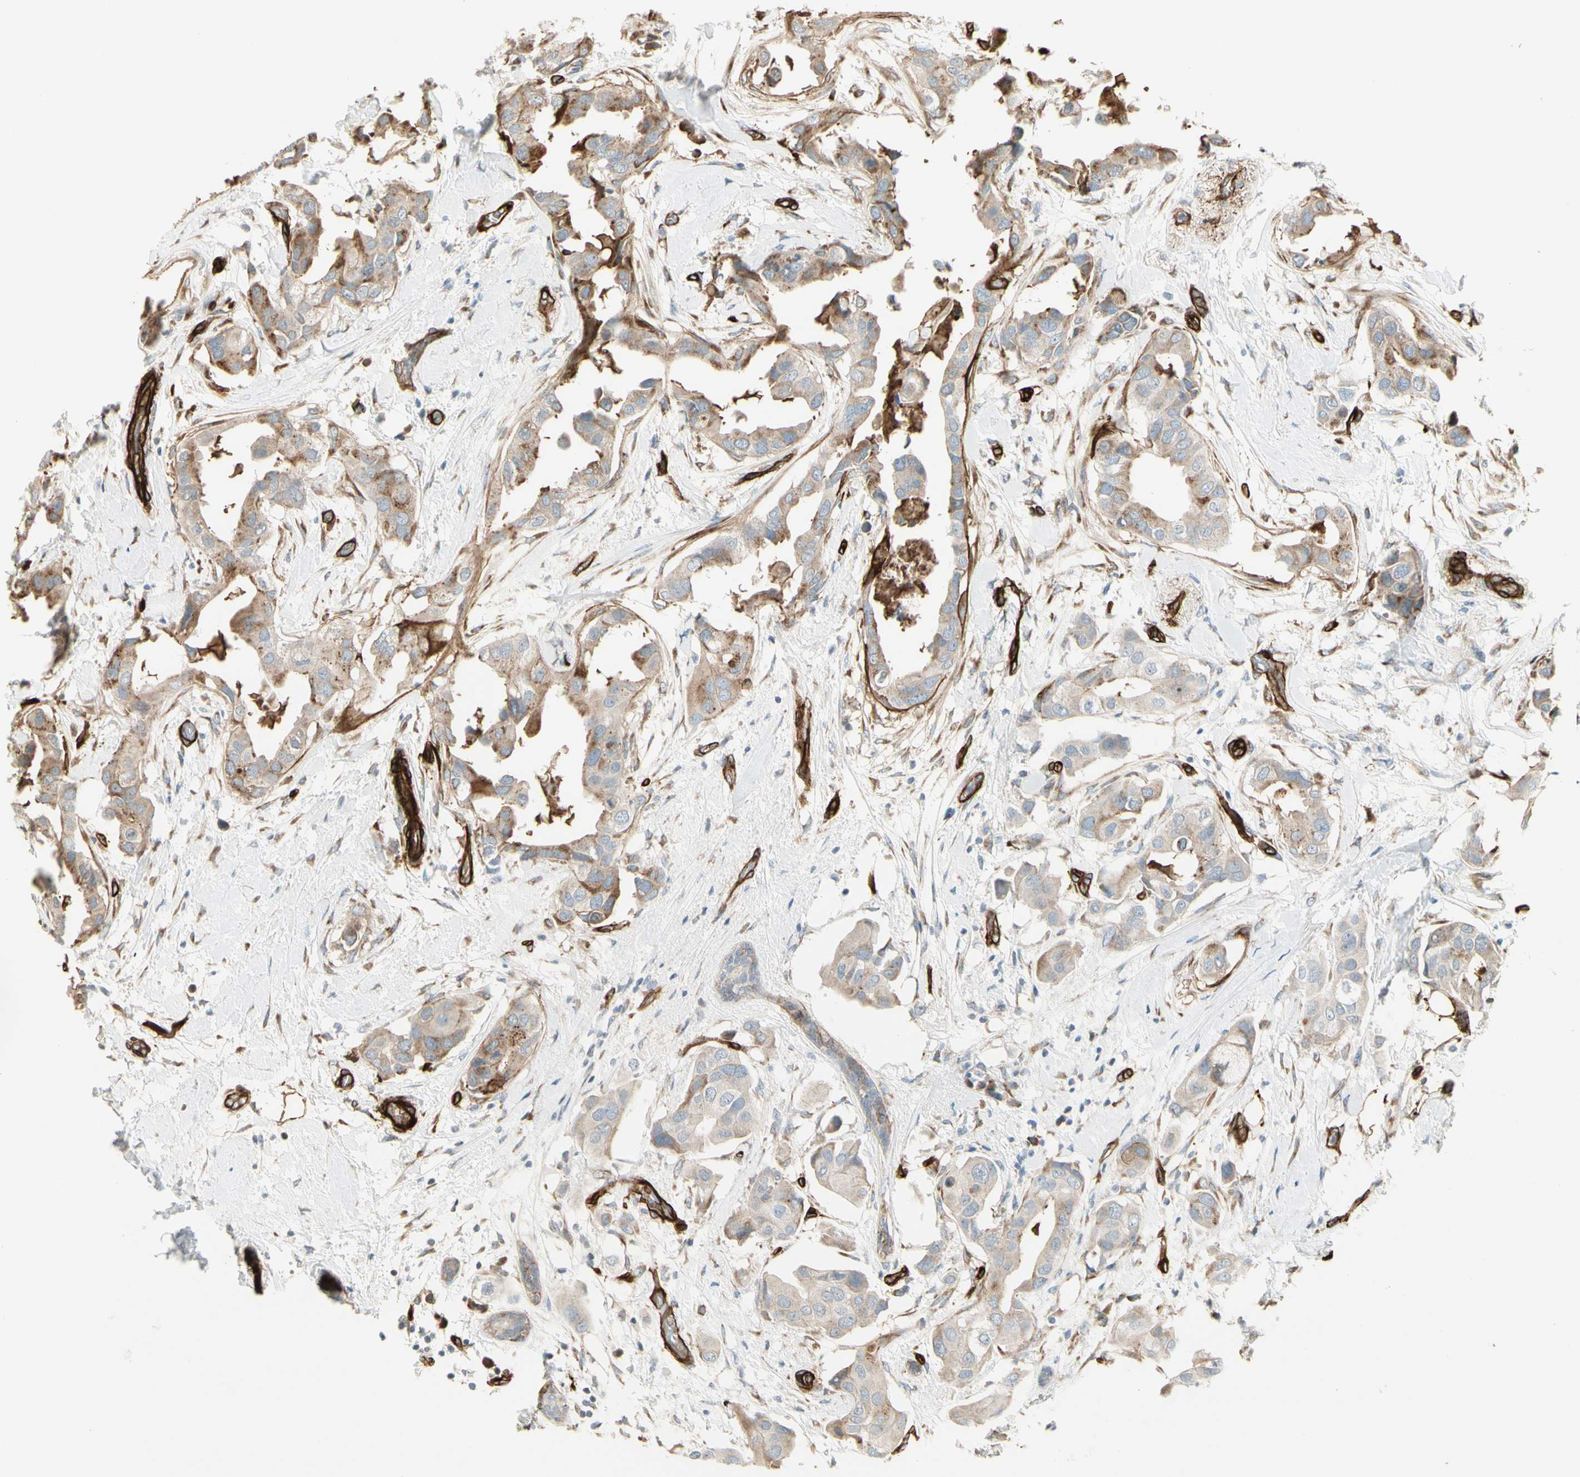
{"staining": {"intensity": "moderate", "quantity": "<25%", "location": "cytoplasmic/membranous"}, "tissue": "breast cancer", "cell_type": "Tumor cells", "image_type": "cancer", "snomed": [{"axis": "morphology", "description": "Duct carcinoma"}, {"axis": "topography", "description": "Breast"}], "caption": "An immunohistochemistry micrograph of neoplastic tissue is shown. Protein staining in brown highlights moderate cytoplasmic/membranous positivity in breast cancer within tumor cells.", "gene": "MCAM", "patient": {"sex": "female", "age": 40}}